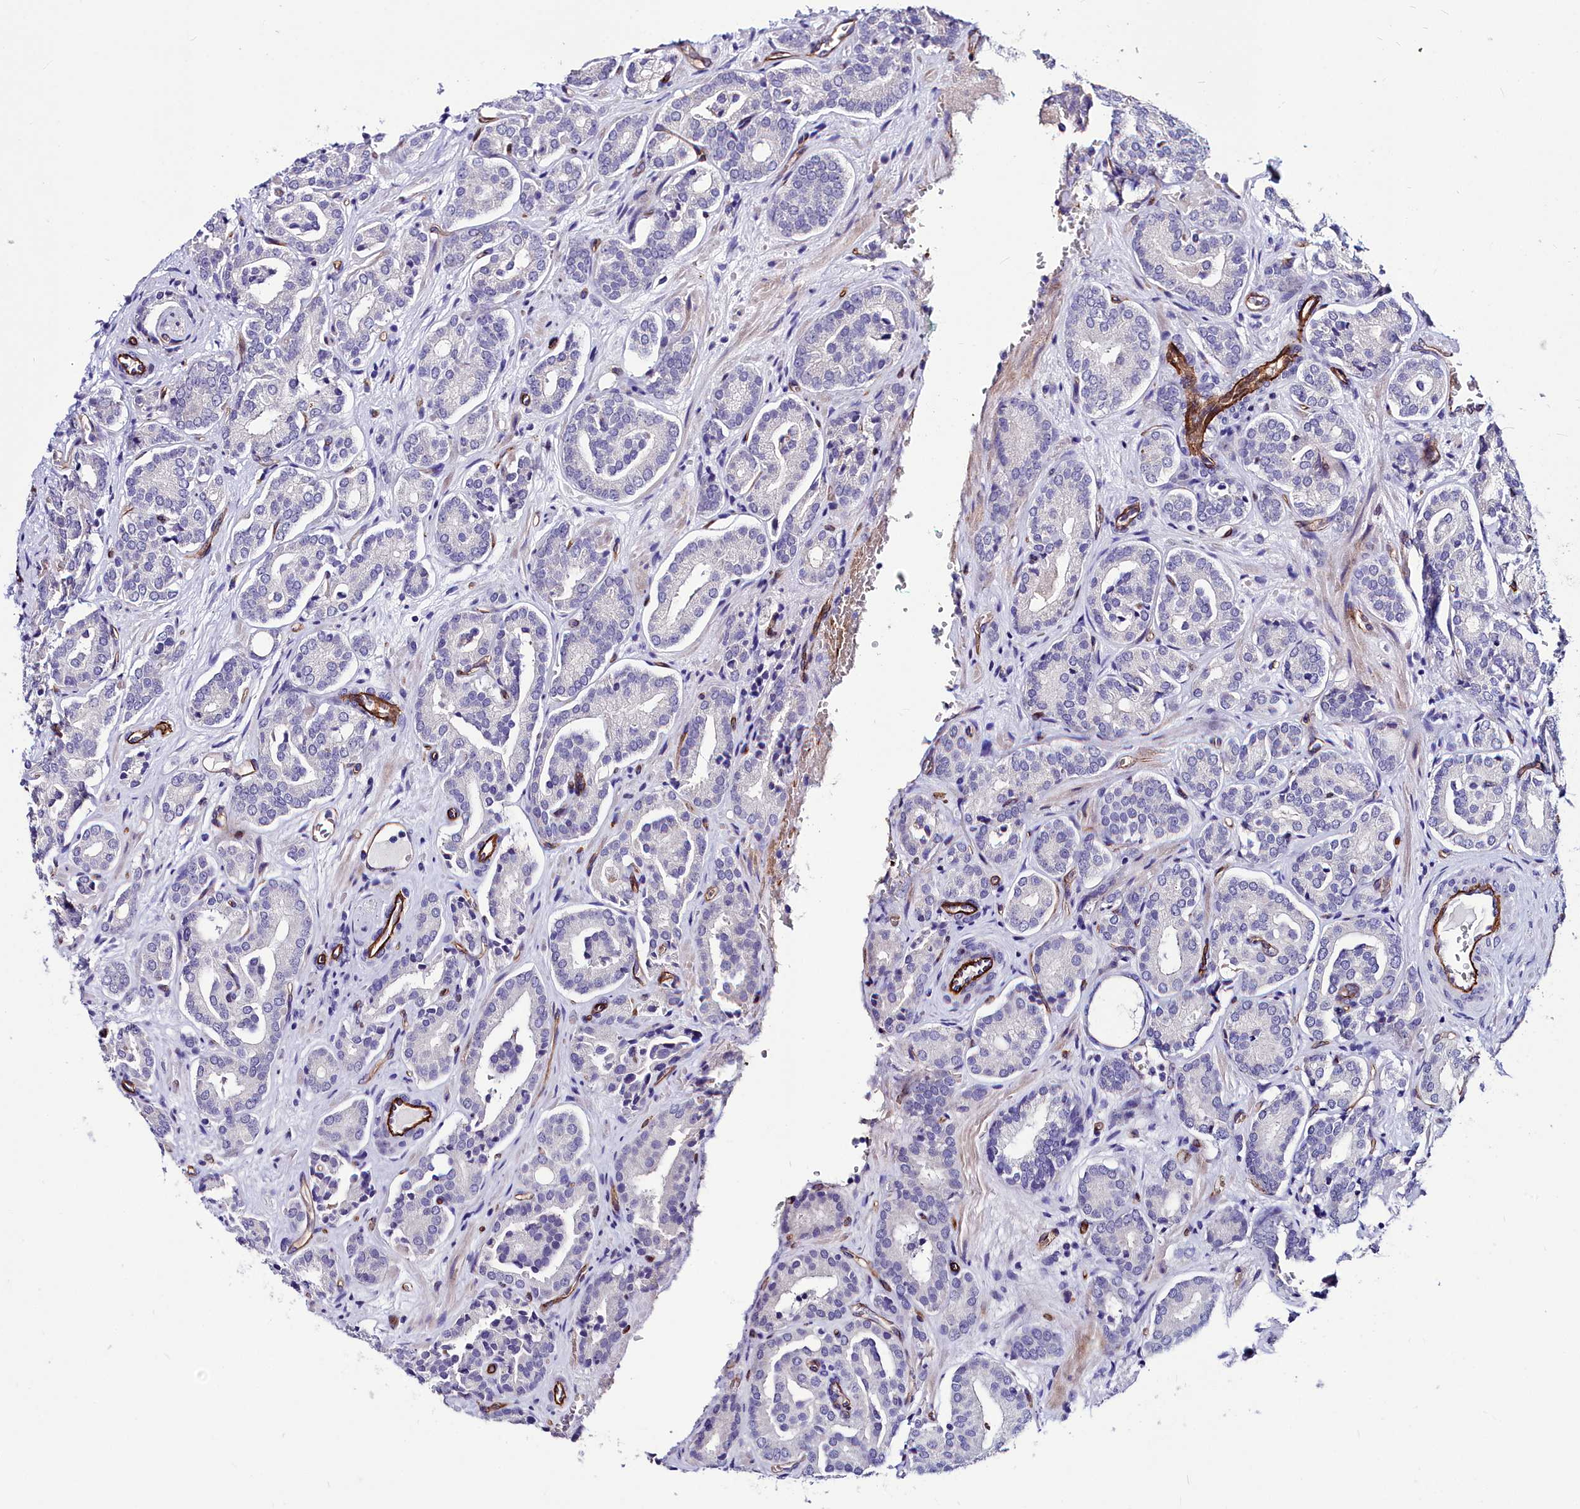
{"staining": {"intensity": "negative", "quantity": "none", "location": "none"}, "tissue": "prostate cancer", "cell_type": "Tumor cells", "image_type": "cancer", "snomed": [{"axis": "morphology", "description": "Adenocarcinoma, High grade"}, {"axis": "topography", "description": "Prostate"}], "caption": "IHC image of neoplastic tissue: prostate high-grade adenocarcinoma stained with DAB demonstrates no significant protein positivity in tumor cells.", "gene": "CYP4F11", "patient": {"sex": "male", "age": 66}}